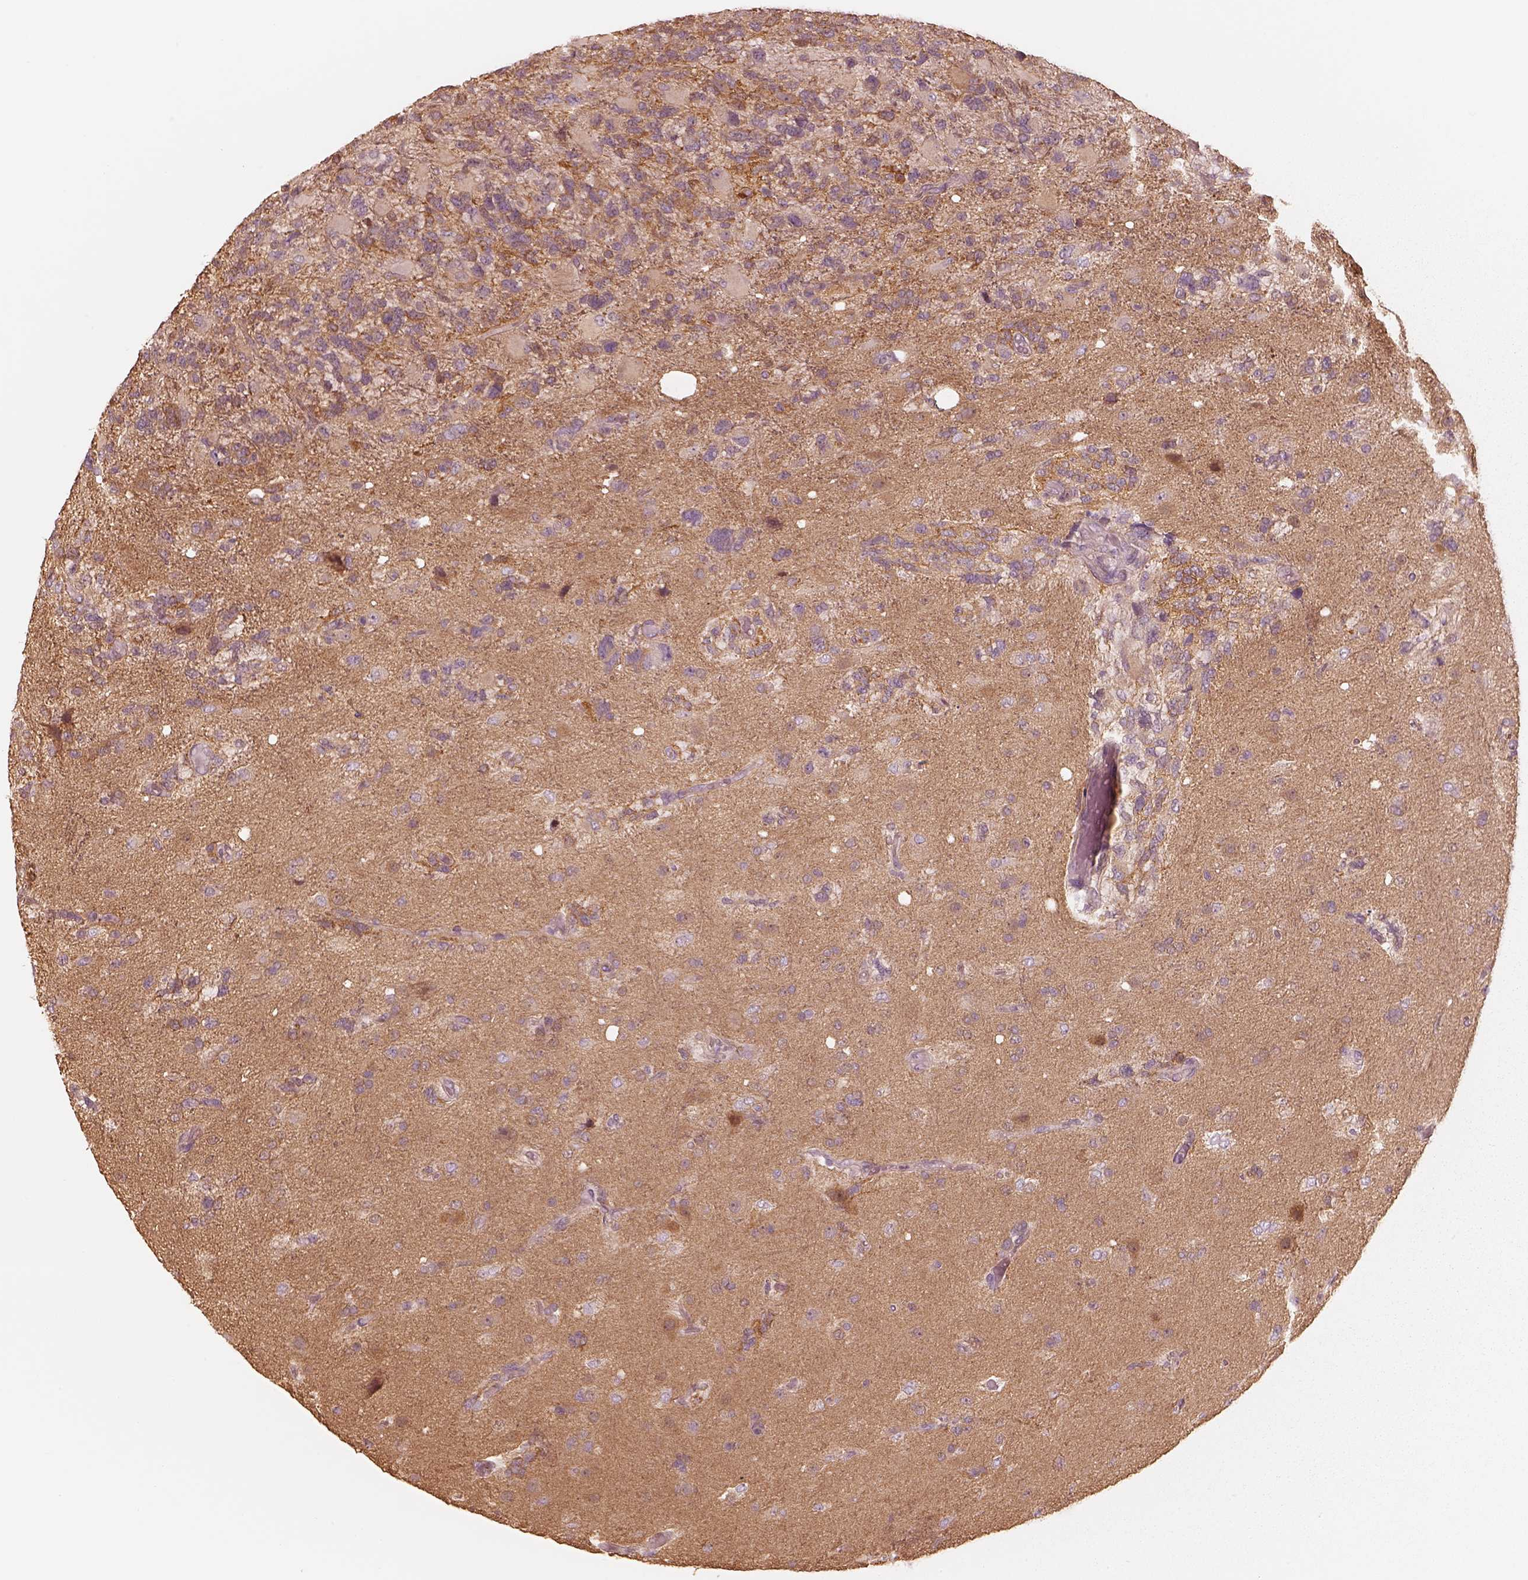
{"staining": {"intensity": "moderate", "quantity": "<25%", "location": "cytoplasmic/membranous"}, "tissue": "glioma", "cell_type": "Tumor cells", "image_type": "cancer", "snomed": [{"axis": "morphology", "description": "Glioma, malignant, High grade"}, {"axis": "topography", "description": "Brain"}], "caption": "Malignant high-grade glioma was stained to show a protein in brown. There is low levels of moderate cytoplasmic/membranous staining in approximately <25% of tumor cells. The staining was performed using DAB (3,3'-diaminobenzidine) to visualize the protein expression in brown, while the nuclei were stained in blue with hematoxylin (Magnification: 20x).", "gene": "KIF5C", "patient": {"sex": "female", "age": 71}}